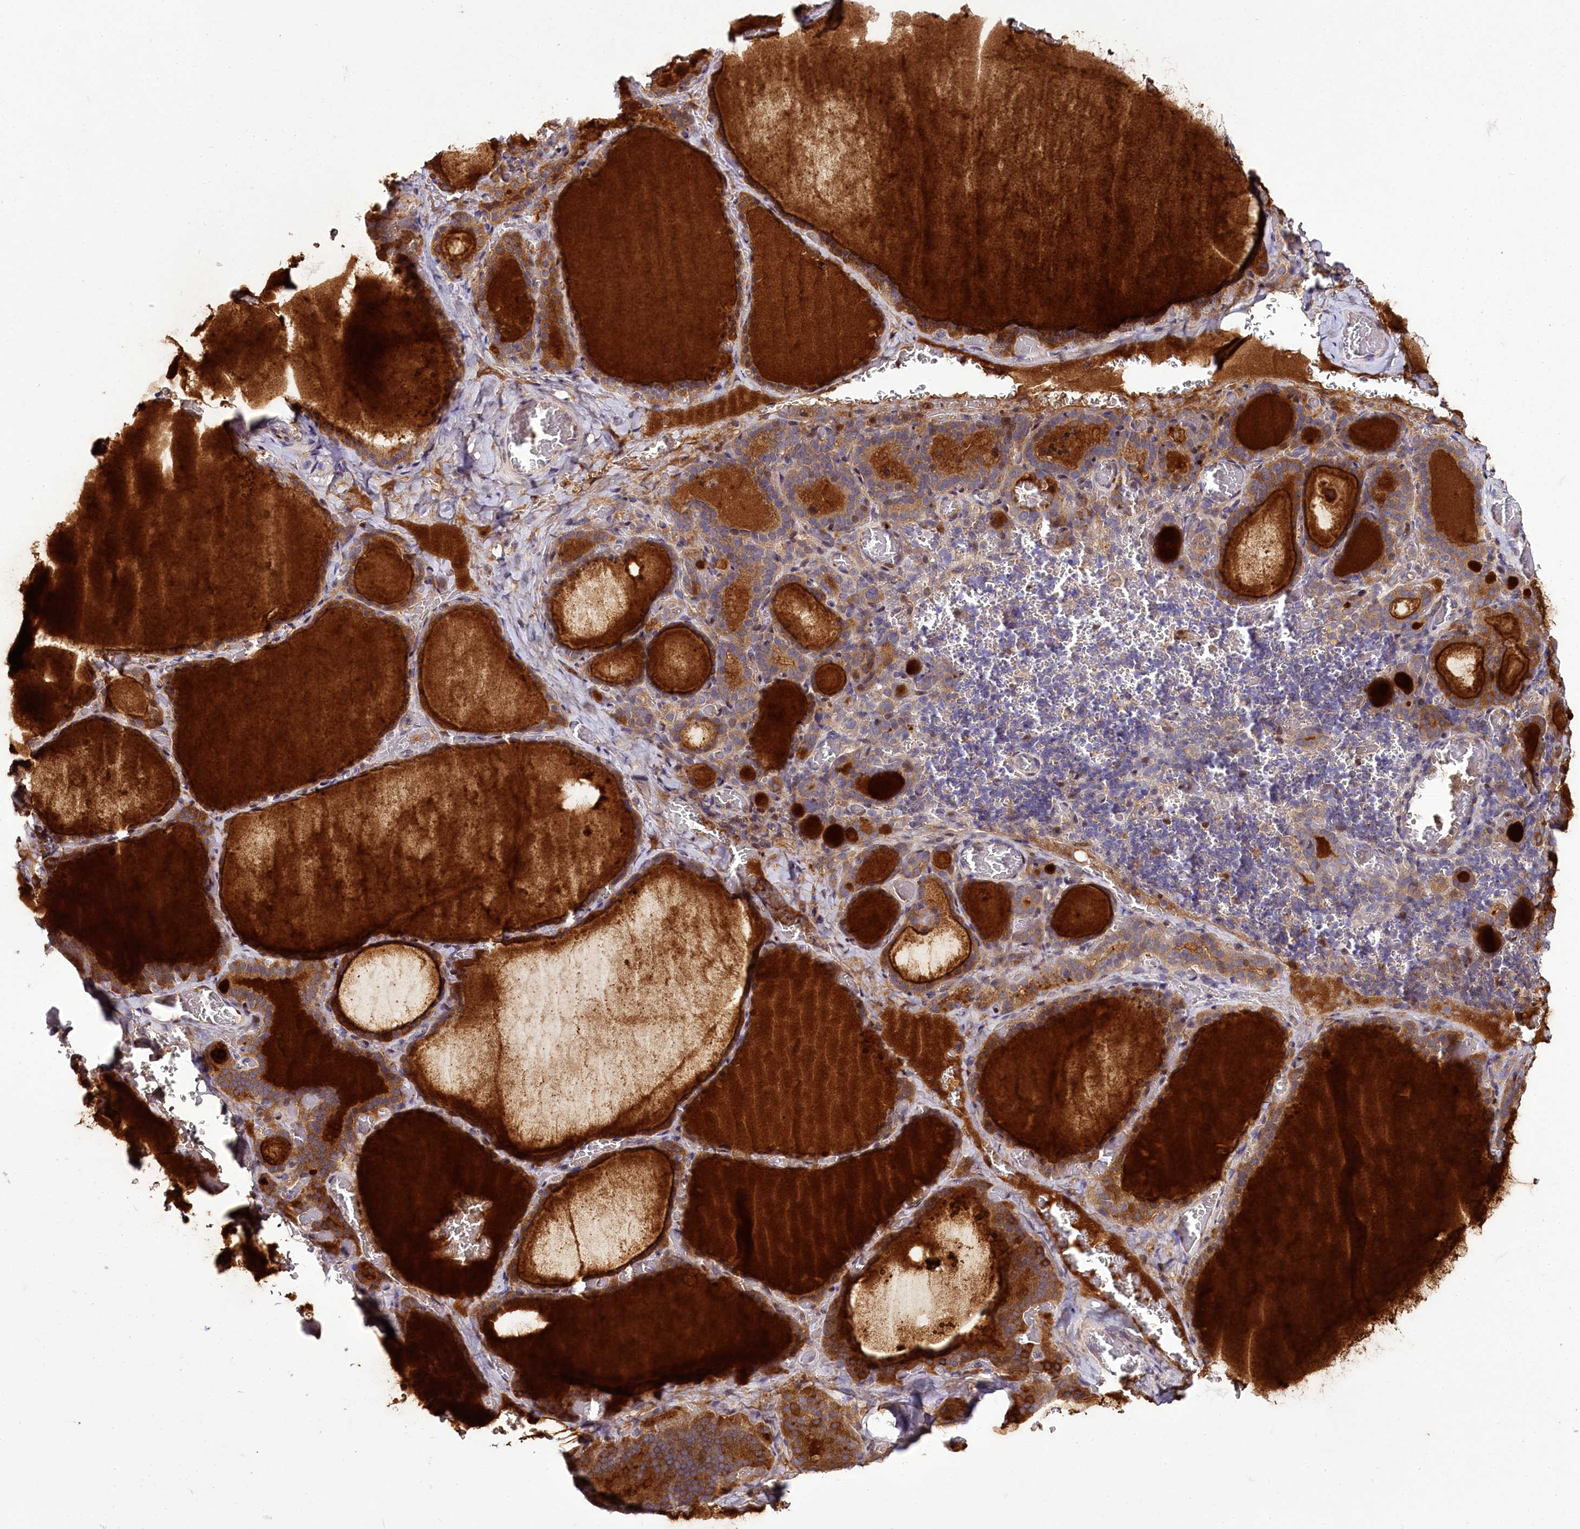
{"staining": {"intensity": "strong", "quantity": ">75%", "location": "cytoplasmic/membranous"}, "tissue": "thyroid gland", "cell_type": "Glandular cells", "image_type": "normal", "snomed": [{"axis": "morphology", "description": "Normal tissue, NOS"}, {"axis": "topography", "description": "Thyroid gland"}], "caption": "Thyroid gland was stained to show a protein in brown. There is high levels of strong cytoplasmic/membranous positivity in about >75% of glandular cells.", "gene": "ZC3H12C", "patient": {"sex": "female", "age": 39}}